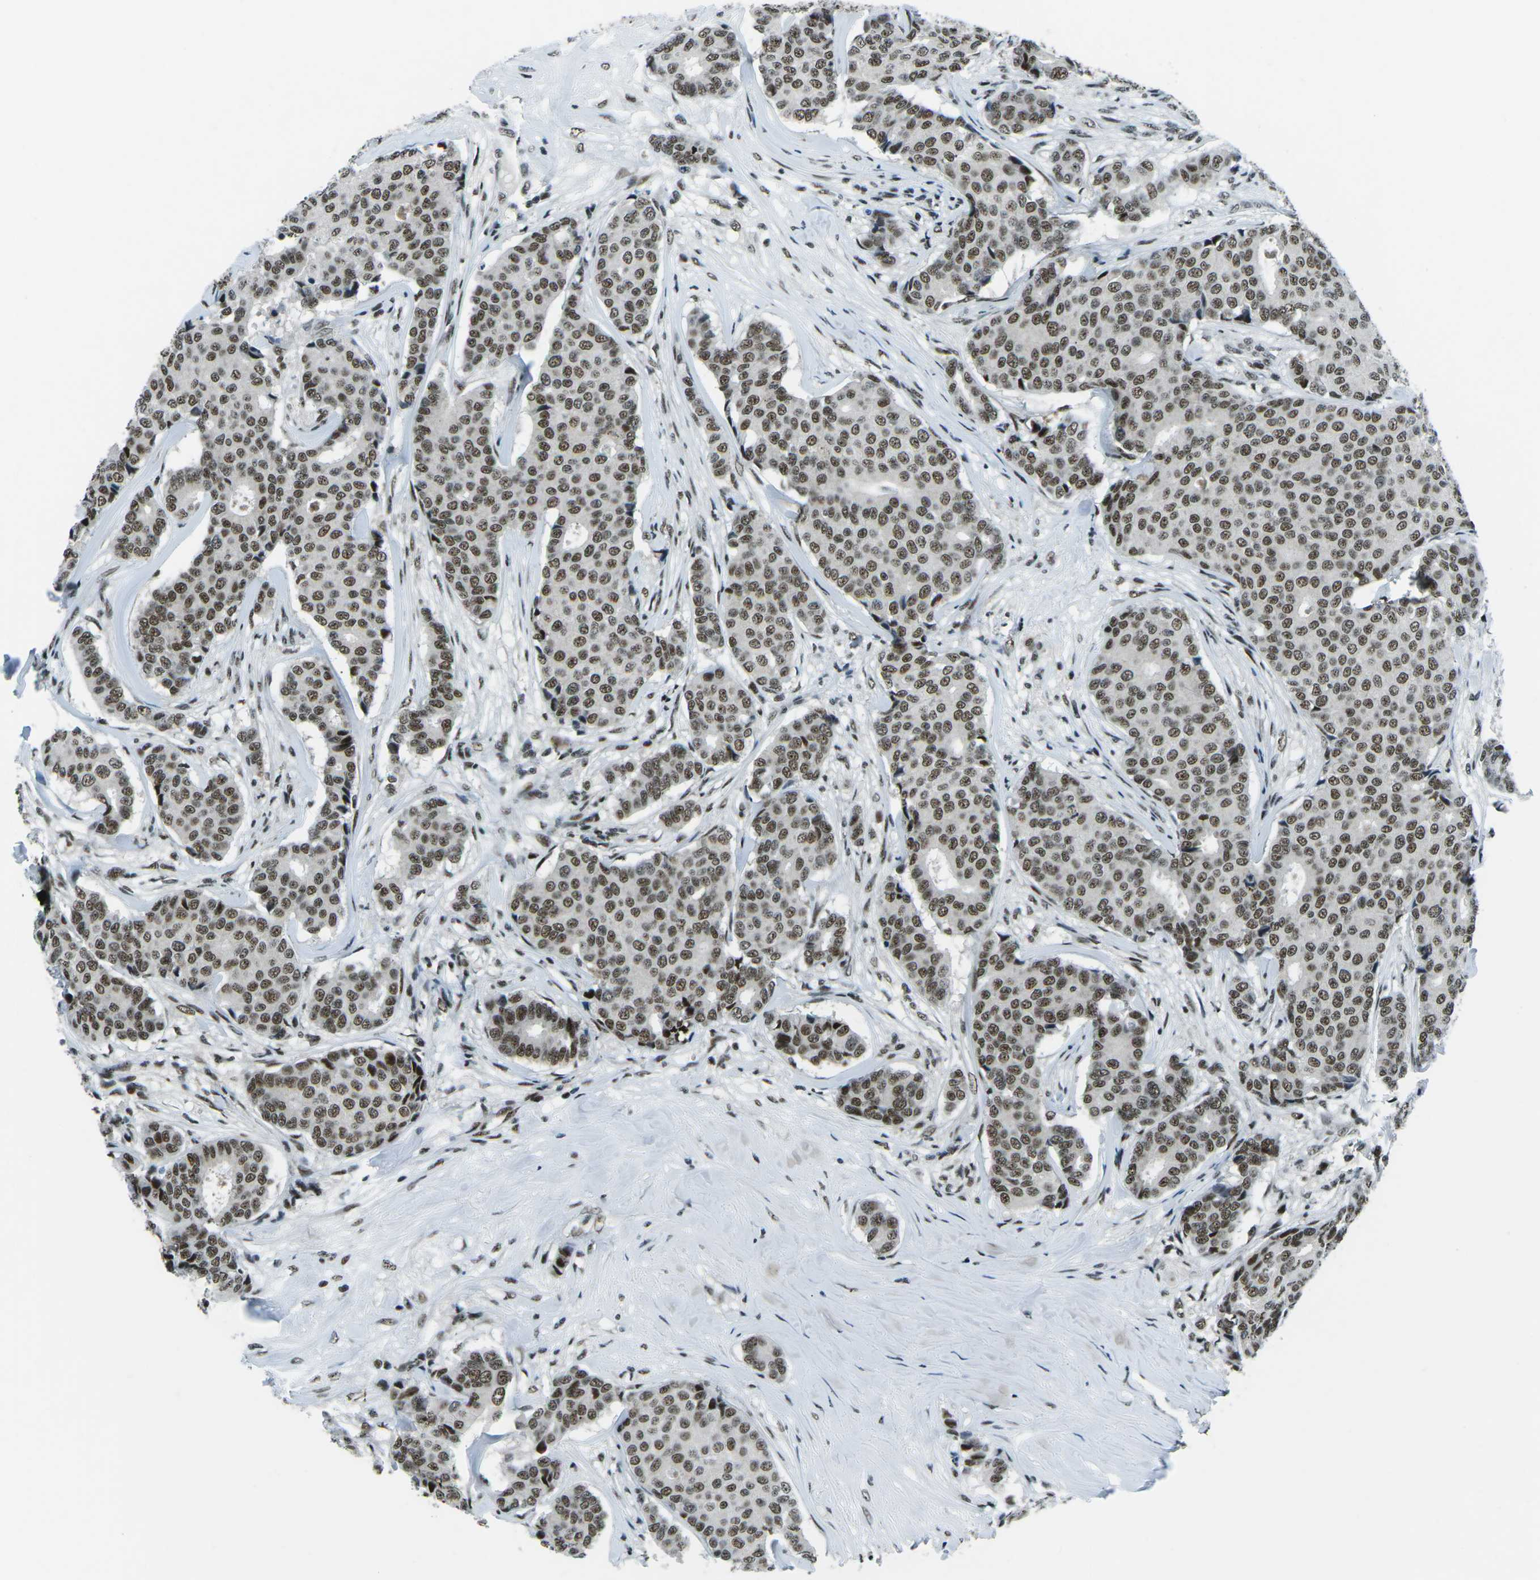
{"staining": {"intensity": "moderate", "quantity": ">75%", "location": "nuclear"}, "tissue": "breast cancer", "cell_type": "Tumor cells", "image_type": "cancer", "snomed": [{"axis": "morphology", "description": "Duct carcinoma"}, {"axis": "topography", "description": "Breast"}], "caption": "An IHC histopathology image of tumor tissue is shown. Protein staining in brown labels moderate nuclear positivity in breast cancer (intraductal carcinoma) within tumor cells. The staining is performed using DAB (3,3'-diaminobenzidine) brown chromogen to label protein expression. The nuclei are counter-stained blue using hematoxylin.", "gene": "RBL2", "patient": {"sex": "female", "age": 75}}